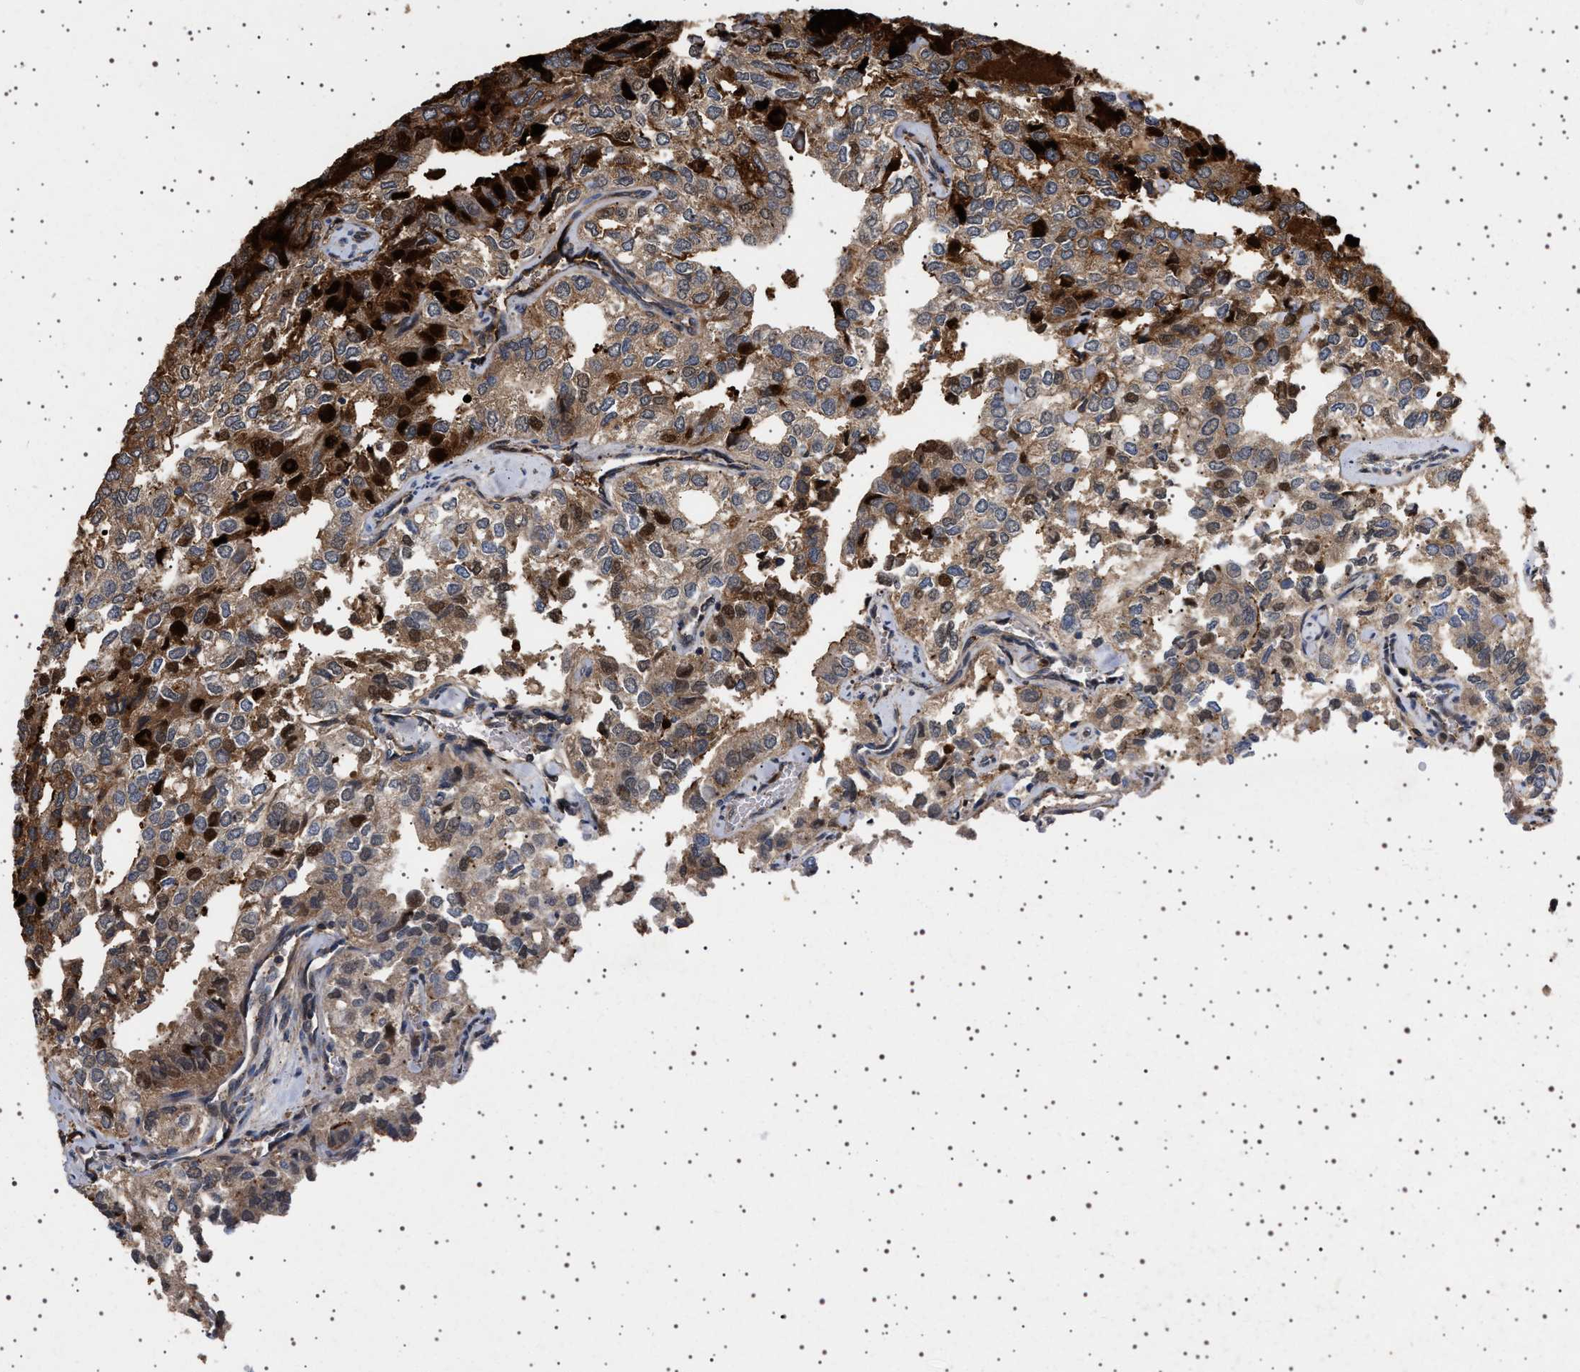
{"staining": {"intensity": "moderate", "quantity": ">75%", "location": "cytoplasmic/membranous"}, "tissue": "thyroid cancer", "cell_type": "Tumor cells", "image_type": "cancer", "snomed": [{"axis": "morphology", "description": "Follicular adenoma carcinoma, NOS"}, {"axis": "topography", "description": "Thyroid gland"}], "caption": "Approximately >75% of tumor cells in human thyroid cancer display moderate cytoplasmic/membranous protein expression as visualized by brown immunohistochemical staining.", "gene": "FICD", "patient": {"sex": "male", "age": 75}}